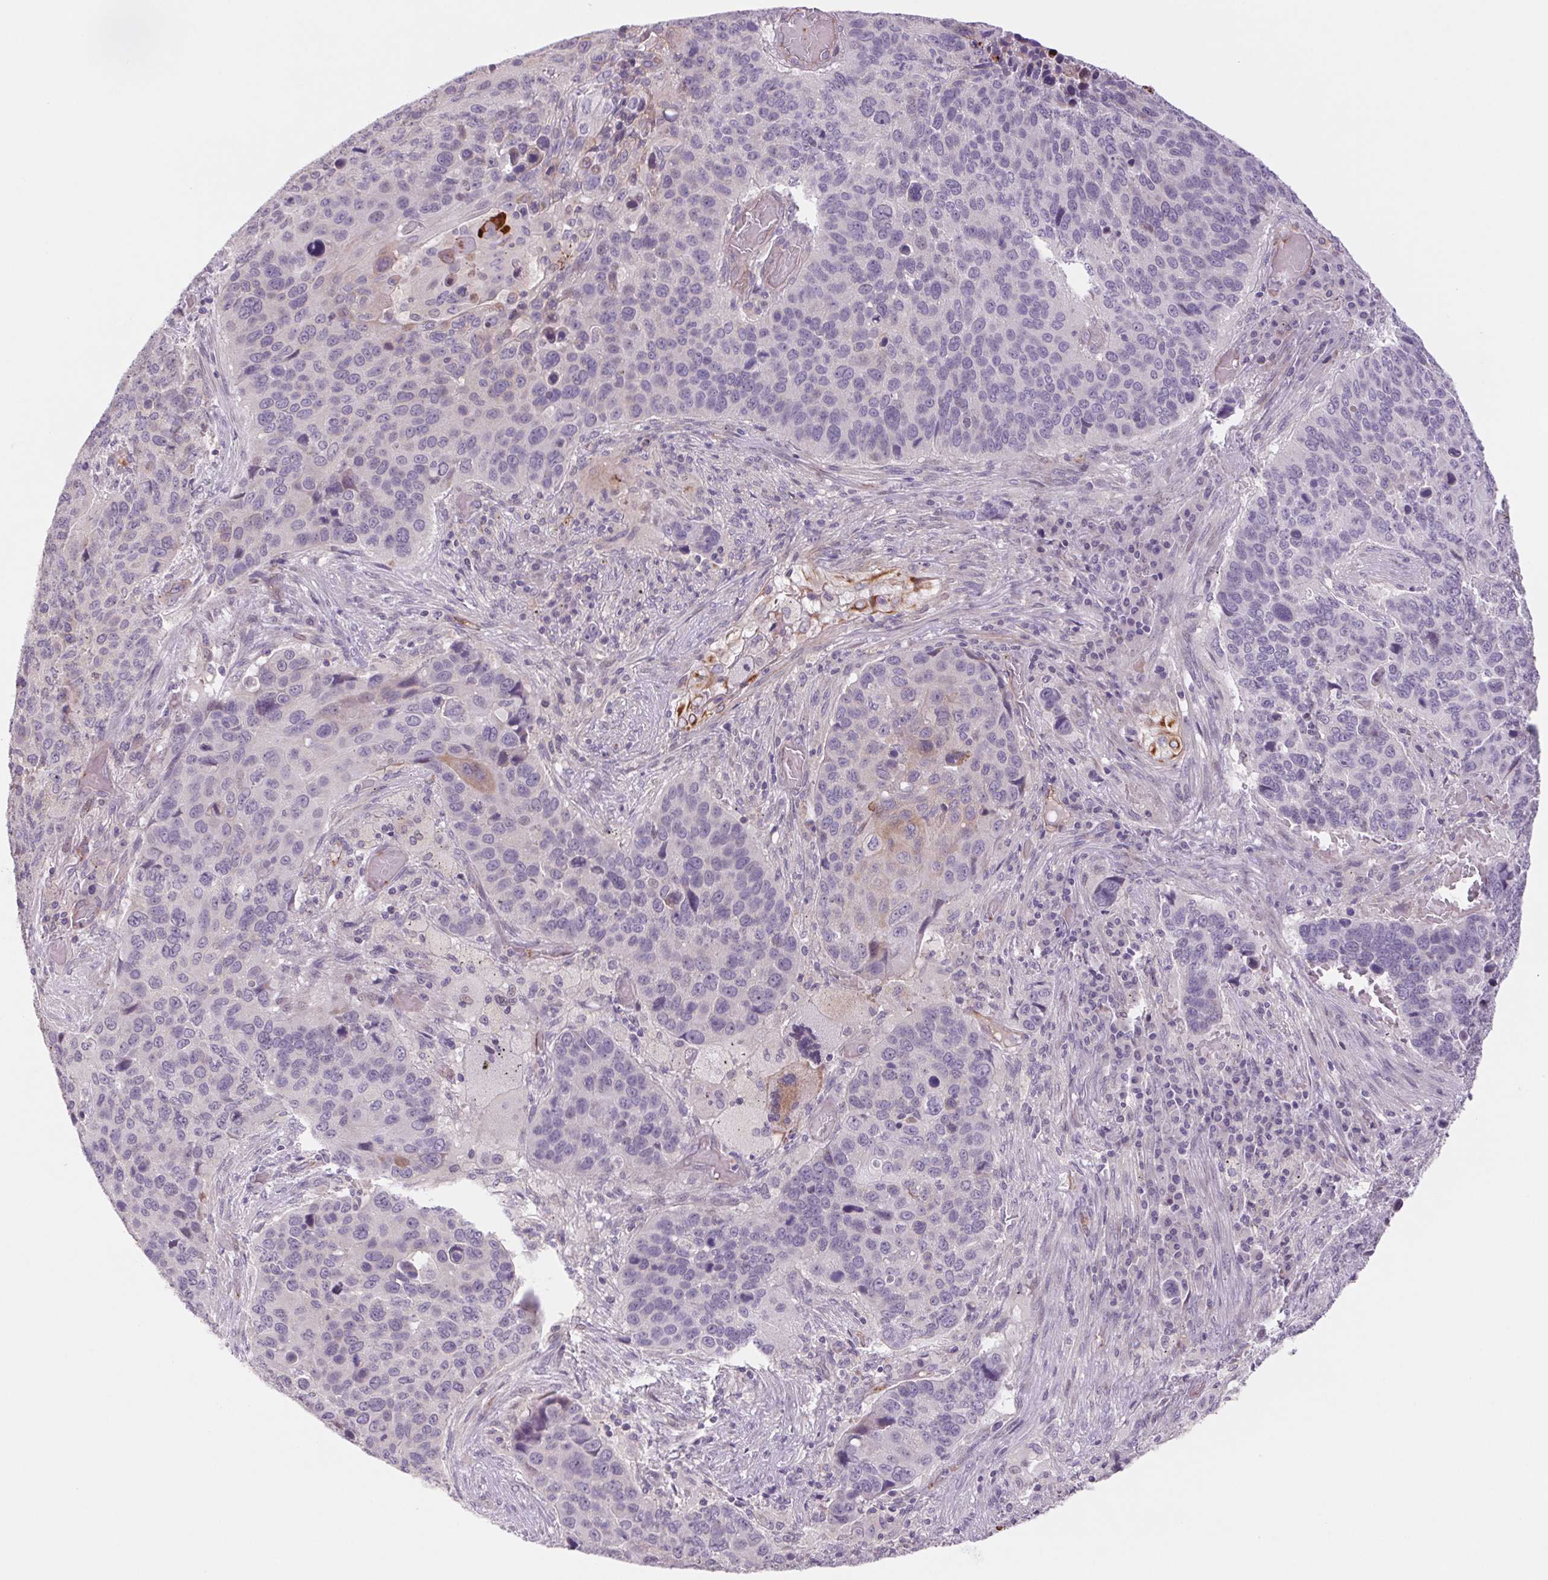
{"staining": {"intensity": "negative", "quantity": "none", "location": "none"}, "tissue": "lung cancer", "cell_type": "Tumor cells", "image_type": "cancer", "snomed": [{"axis": "morphology", "description": "Squamous cell carcinoma, NOS"}, {"axis": "topography", "description": "Lung"}], "caption": "The image displays no staining of tumor cells in lung cancer (squamous cell carcinoma).", "gene": "MS4A13", "patient": {"sex": "male", "age": 68}}